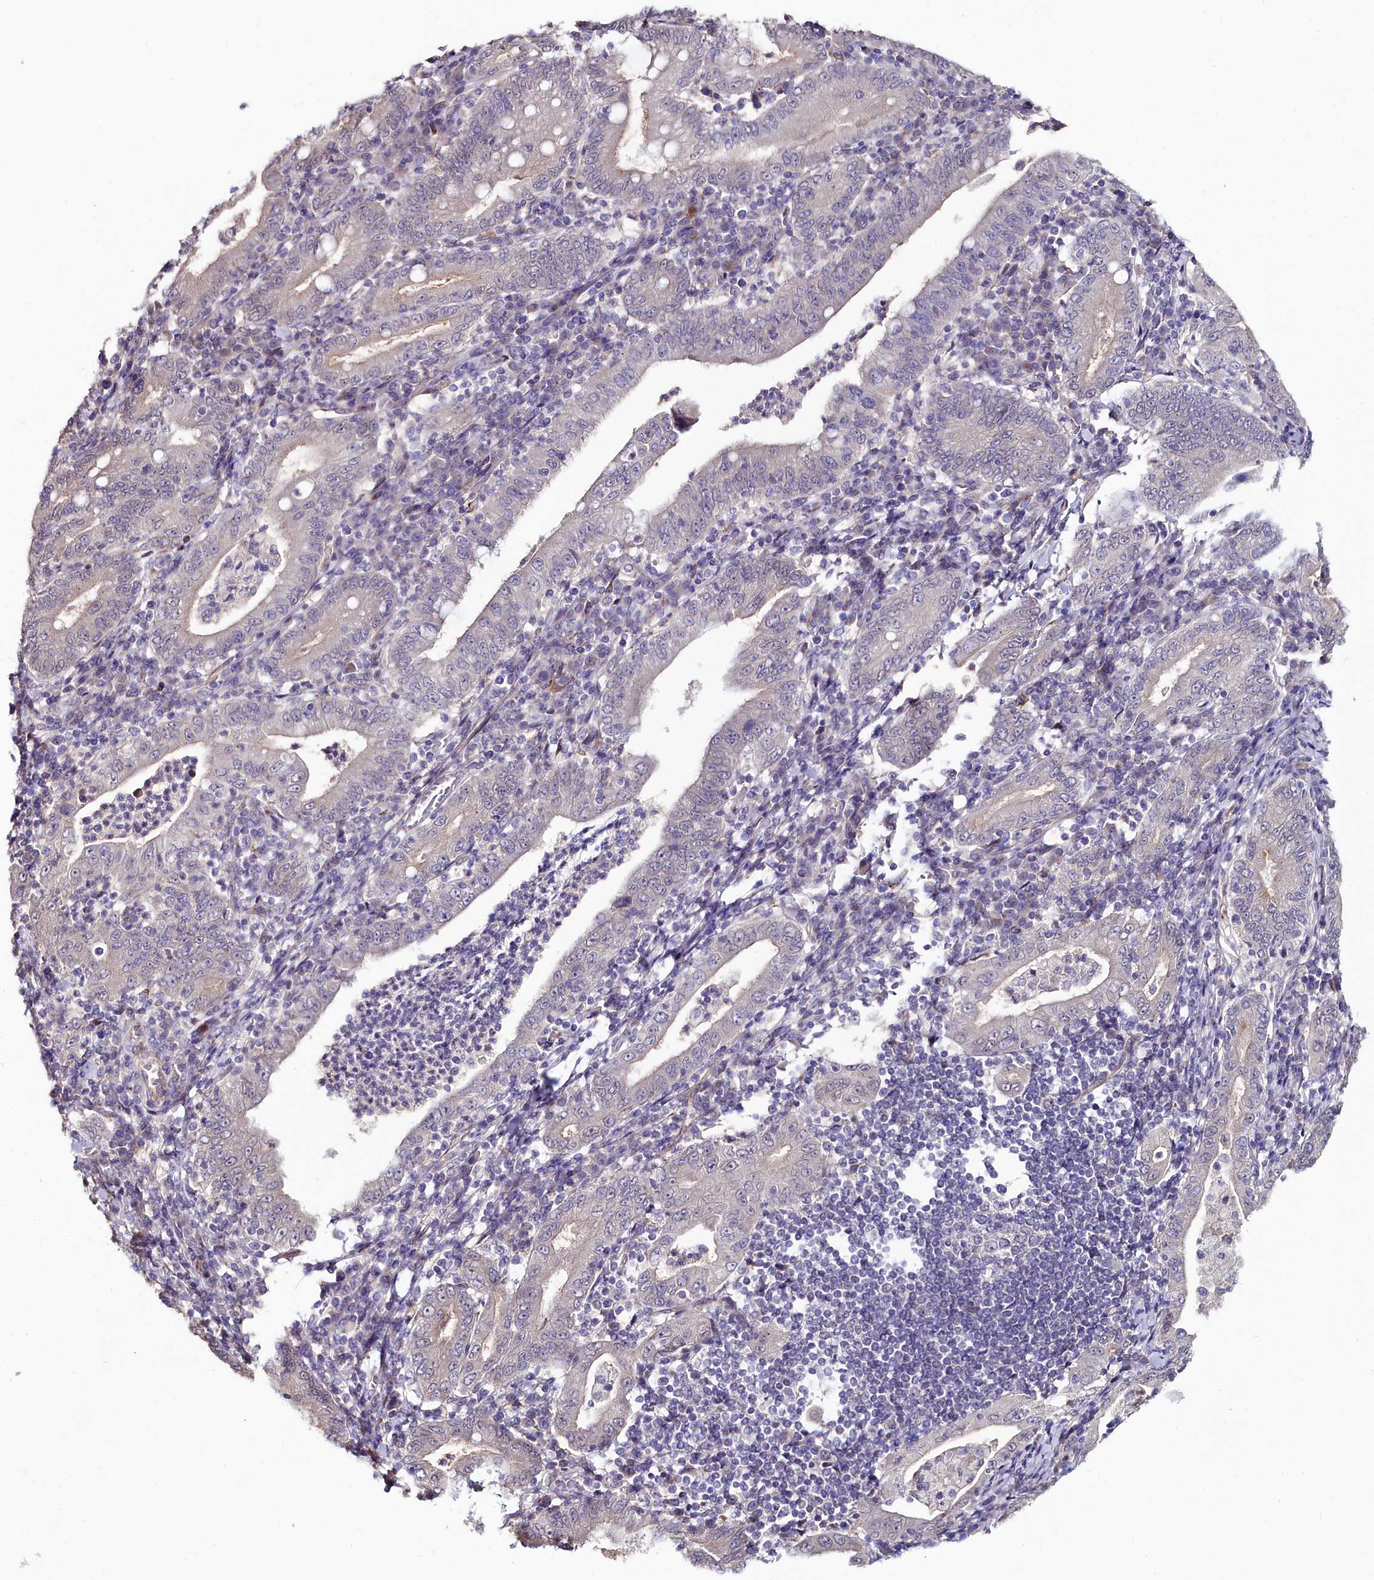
{"staining": {"intensity": "negative", "quantity": "none", "location": "none"}, "tissue": "stomach cancer", "cell_type": "Tumor cells", "image_type": "cancer", "snomed": [{"axis": "morphology", "description": "Normal tissue, NOS"}, {"axis": "morphology", "description": "Adenocarcinoma, NOS"}, {"axis": "topography", "description": "Esophagus"}, {"axis": "topography", "description": "Stomach, upper"}, {"axis": "topography", "description": "Peripheral nerve tissue"}], "caption": "The image demonstrates no significant staining in tumor cells of adenocarcinoma (stomach). Nuclei are stained in blue.", "gene": "C4orf19", "patient": {"sex": "male", "age": 62}}